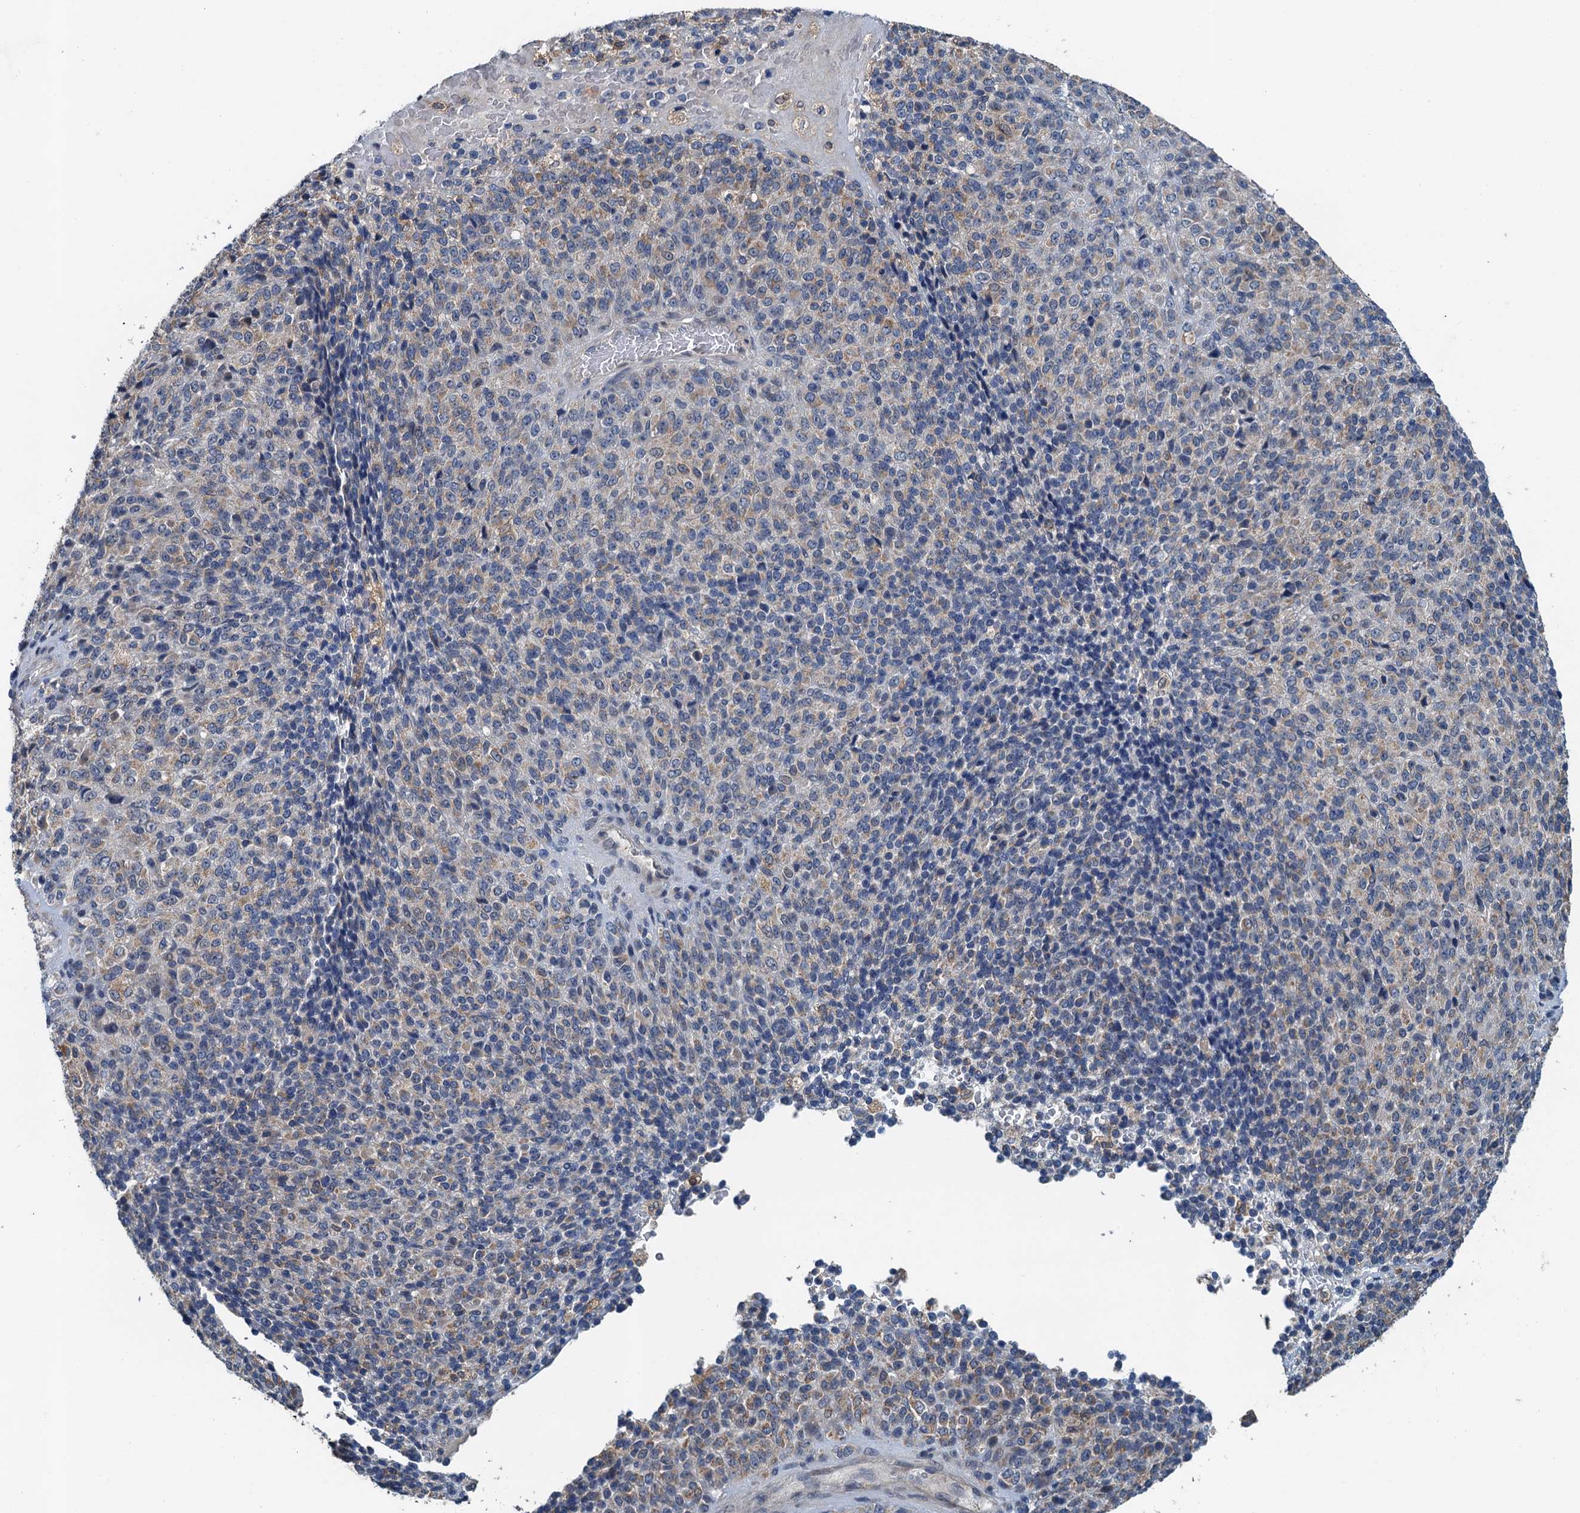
{"staining": {"intensity": "weak", "quantity": "<25%", "location": "cytoplasmic/membranous"}, "tissue": "melanoma", "cell_type": "Tumor cells", "image_type": "cancer", "snomed": [{"axis": "morphology", "description": "Malignant melanoma, Metastatic site"}, {"axis": "topography", "description": "Brain"}], "caption": "Photomicrograph shows no significant protein staining in tumor cells of malignant melanoma (metastatic site).", "gene": "ZNF606", "patient": {"sex": "female", "age": 56}}